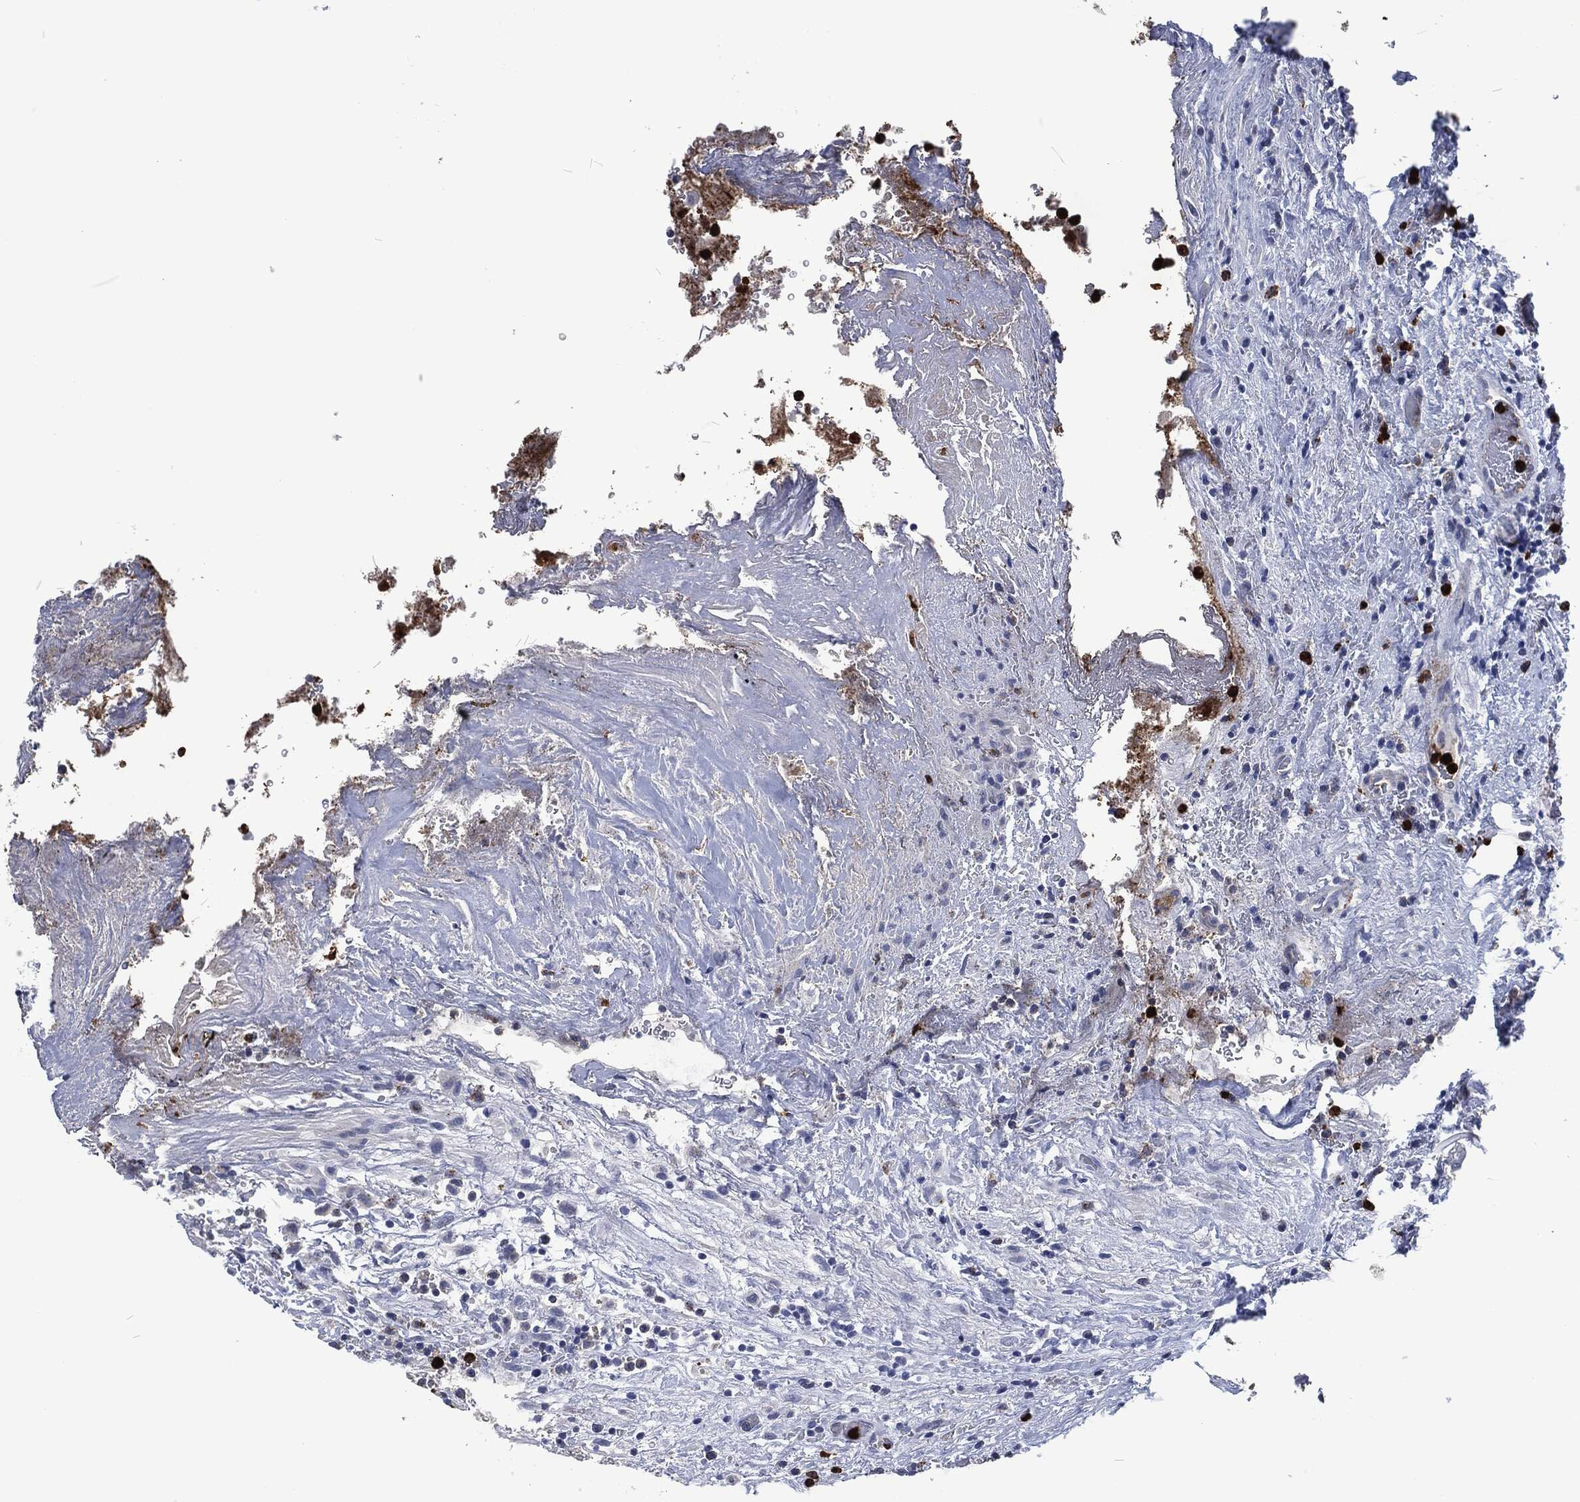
{"staining": {"intensity": "negative", "quantity": "none", "location": "none"}, "tissue": "urothelial cancer", "cell_type": "Tumor cells", "image_type": "cancer", "snomed": [{"axis": "morphology", "description": "Urothelial carcinoma, High grade"}, {"axis": "topography", "description": "Urinary bladder"}], "caption": "High magnification brightfield microscopy of urothelial cancer stained with DAB (brown) and counterstained with hematoxylin (blue): tumor cells show no significant staining.", "gene": "MPO", "patient": {"sex": "female", "age": 41}}